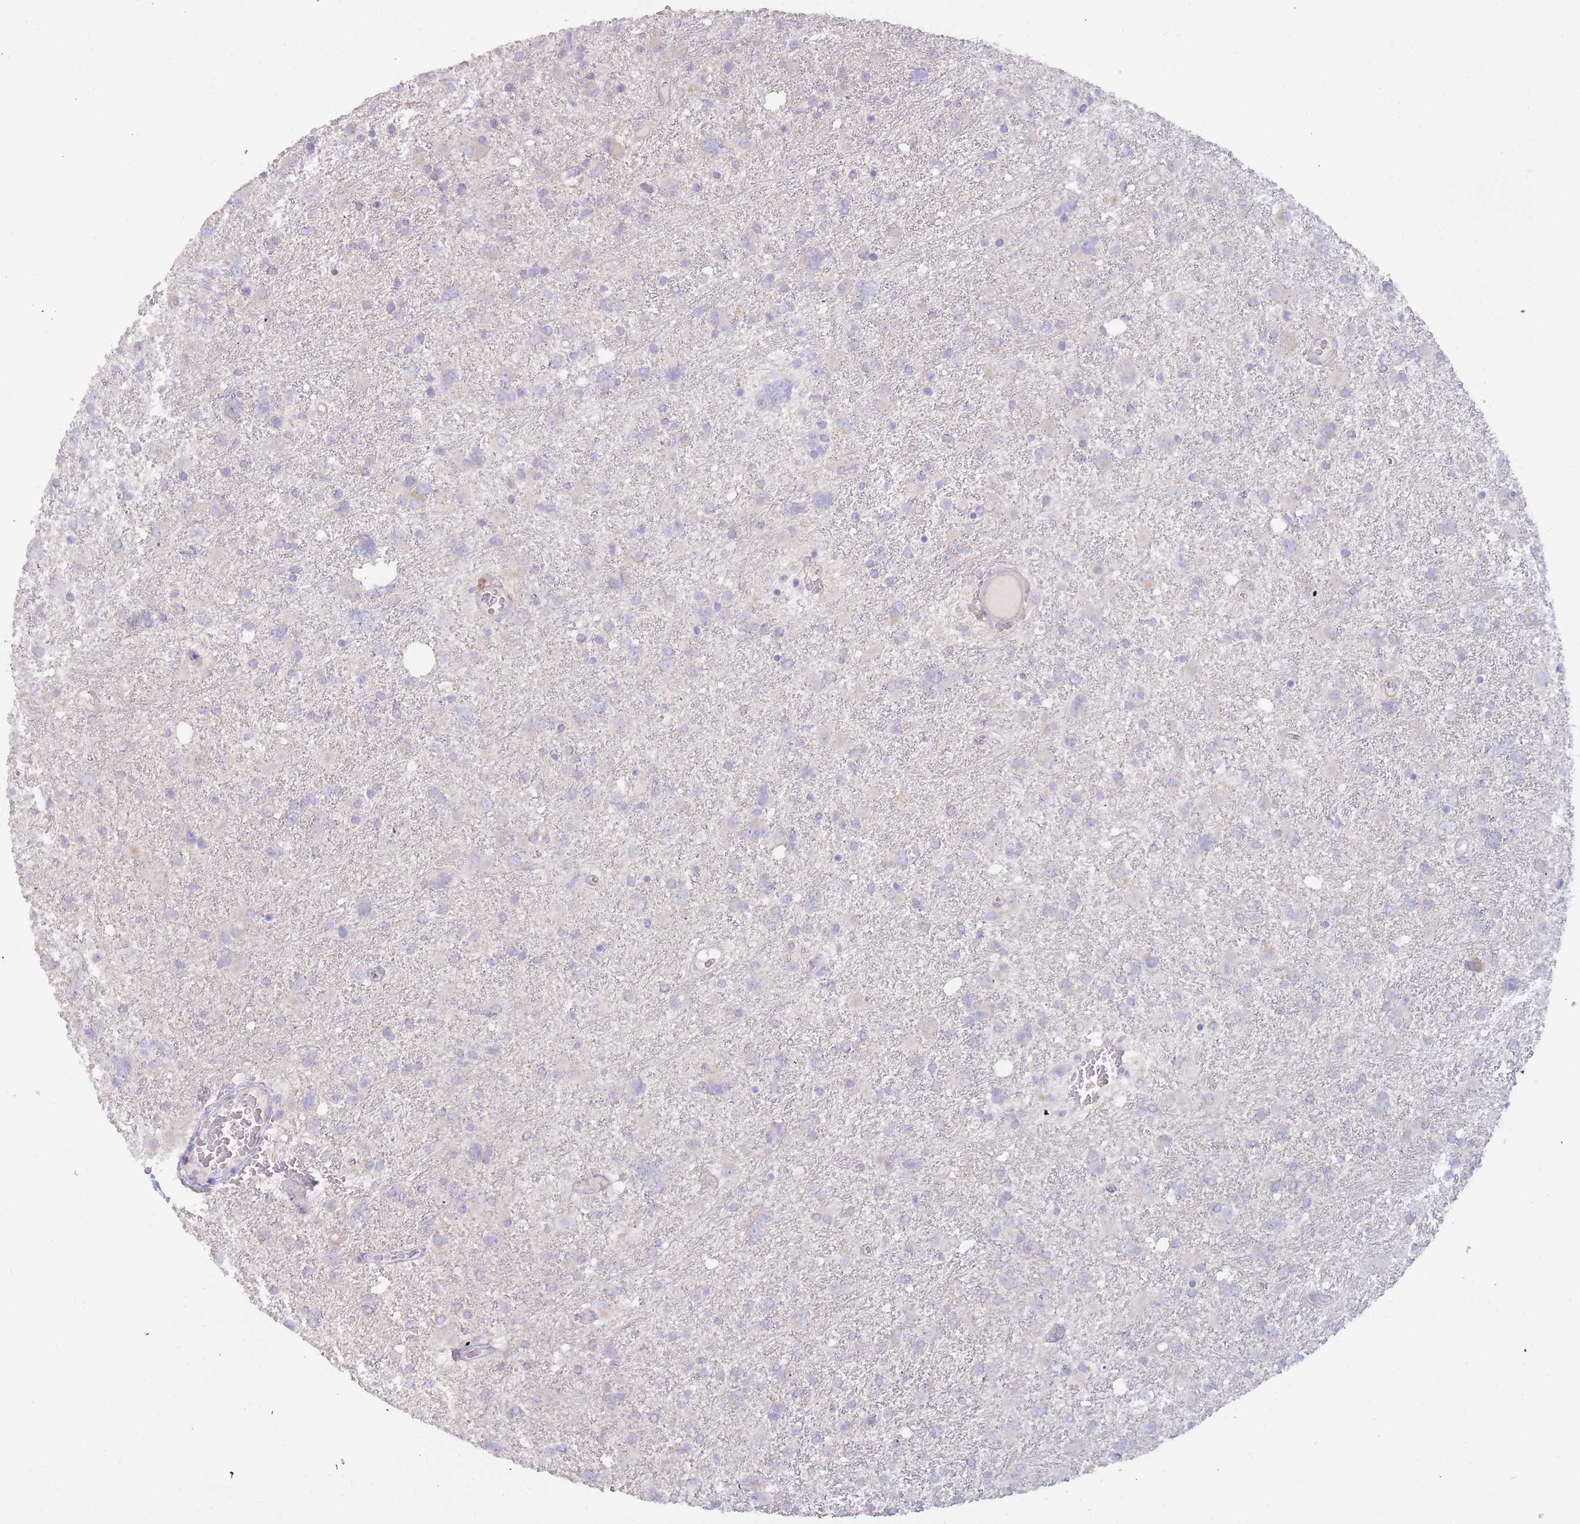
{"staining": {"intensity": "negative", "quantity": "none", "location": "none"}, "tissue": "glioma", "cell_type": "Tumor cells", "image_type": "cancer", "snomed": [{"axis": "morphology", "description": "Glioma, malignant, High grade"}, {"axis": "topography", "description": "Brain"}], "caption": "This histopathology image is of malignant high-grade glioma stained with immunohistochemistry to label a protein in brown with the nuclei are counter-stained blue. There is no positivity in tumor cells.", "gene": "SLC35E4", "patient": {"sex": "male", "age": 61}}